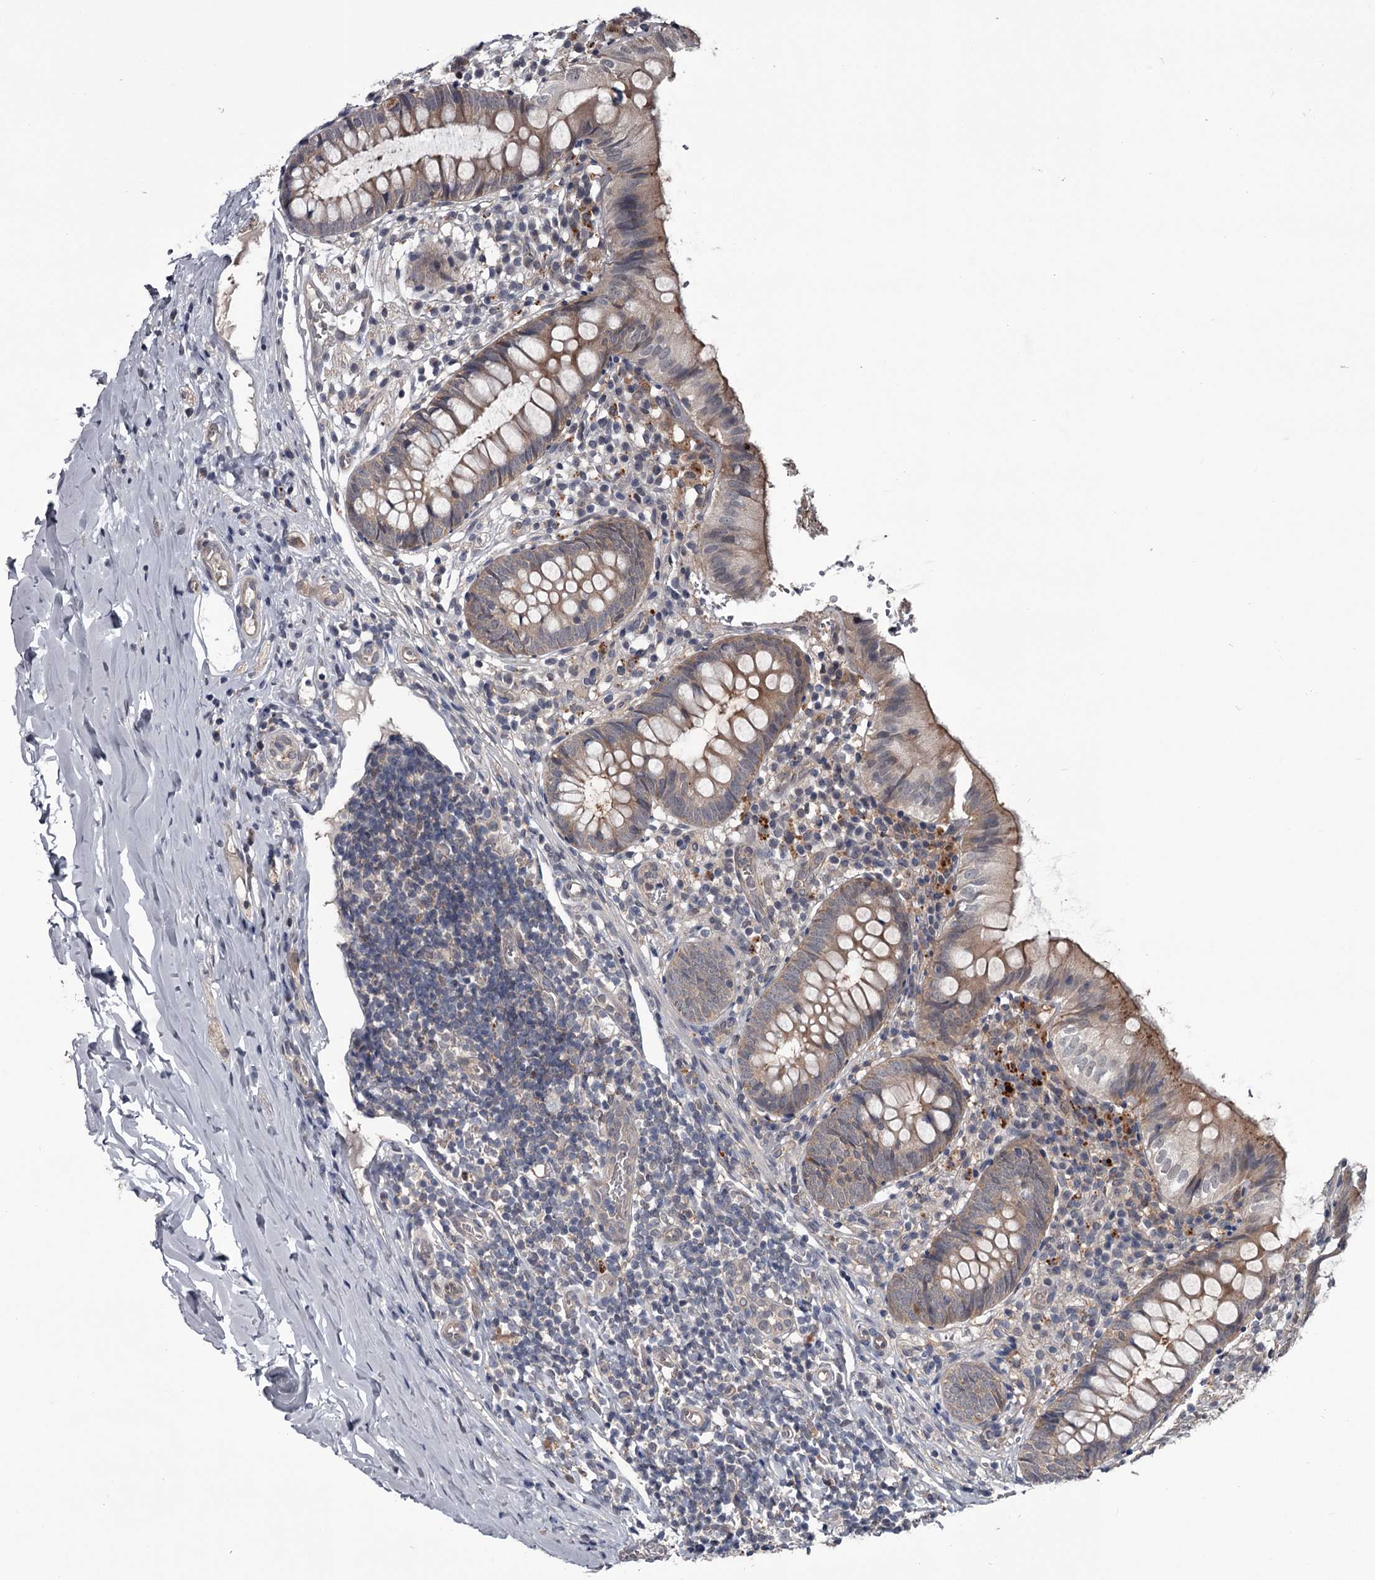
{"staining": {"intensity": "weak", "quantity": ">75%", "location": "cytoplasmic/membranous"}, "tissue": "appendix", "cell_type": "Glandular cells", "image_type": "normal", "snomed": [{"axis": "morphology", "description": "Normal tissue, NOS"}, {"axis": "topography", "description": "Appendix"}], "caption": "Weak cytoplasmic/membranous positivity for a protein is identified in approximately >75% of glandular cells of benign appendix using immunohistochemistry (IHC).", "gene": "DAO", "patient": {"sex": "male", "age": 8}}